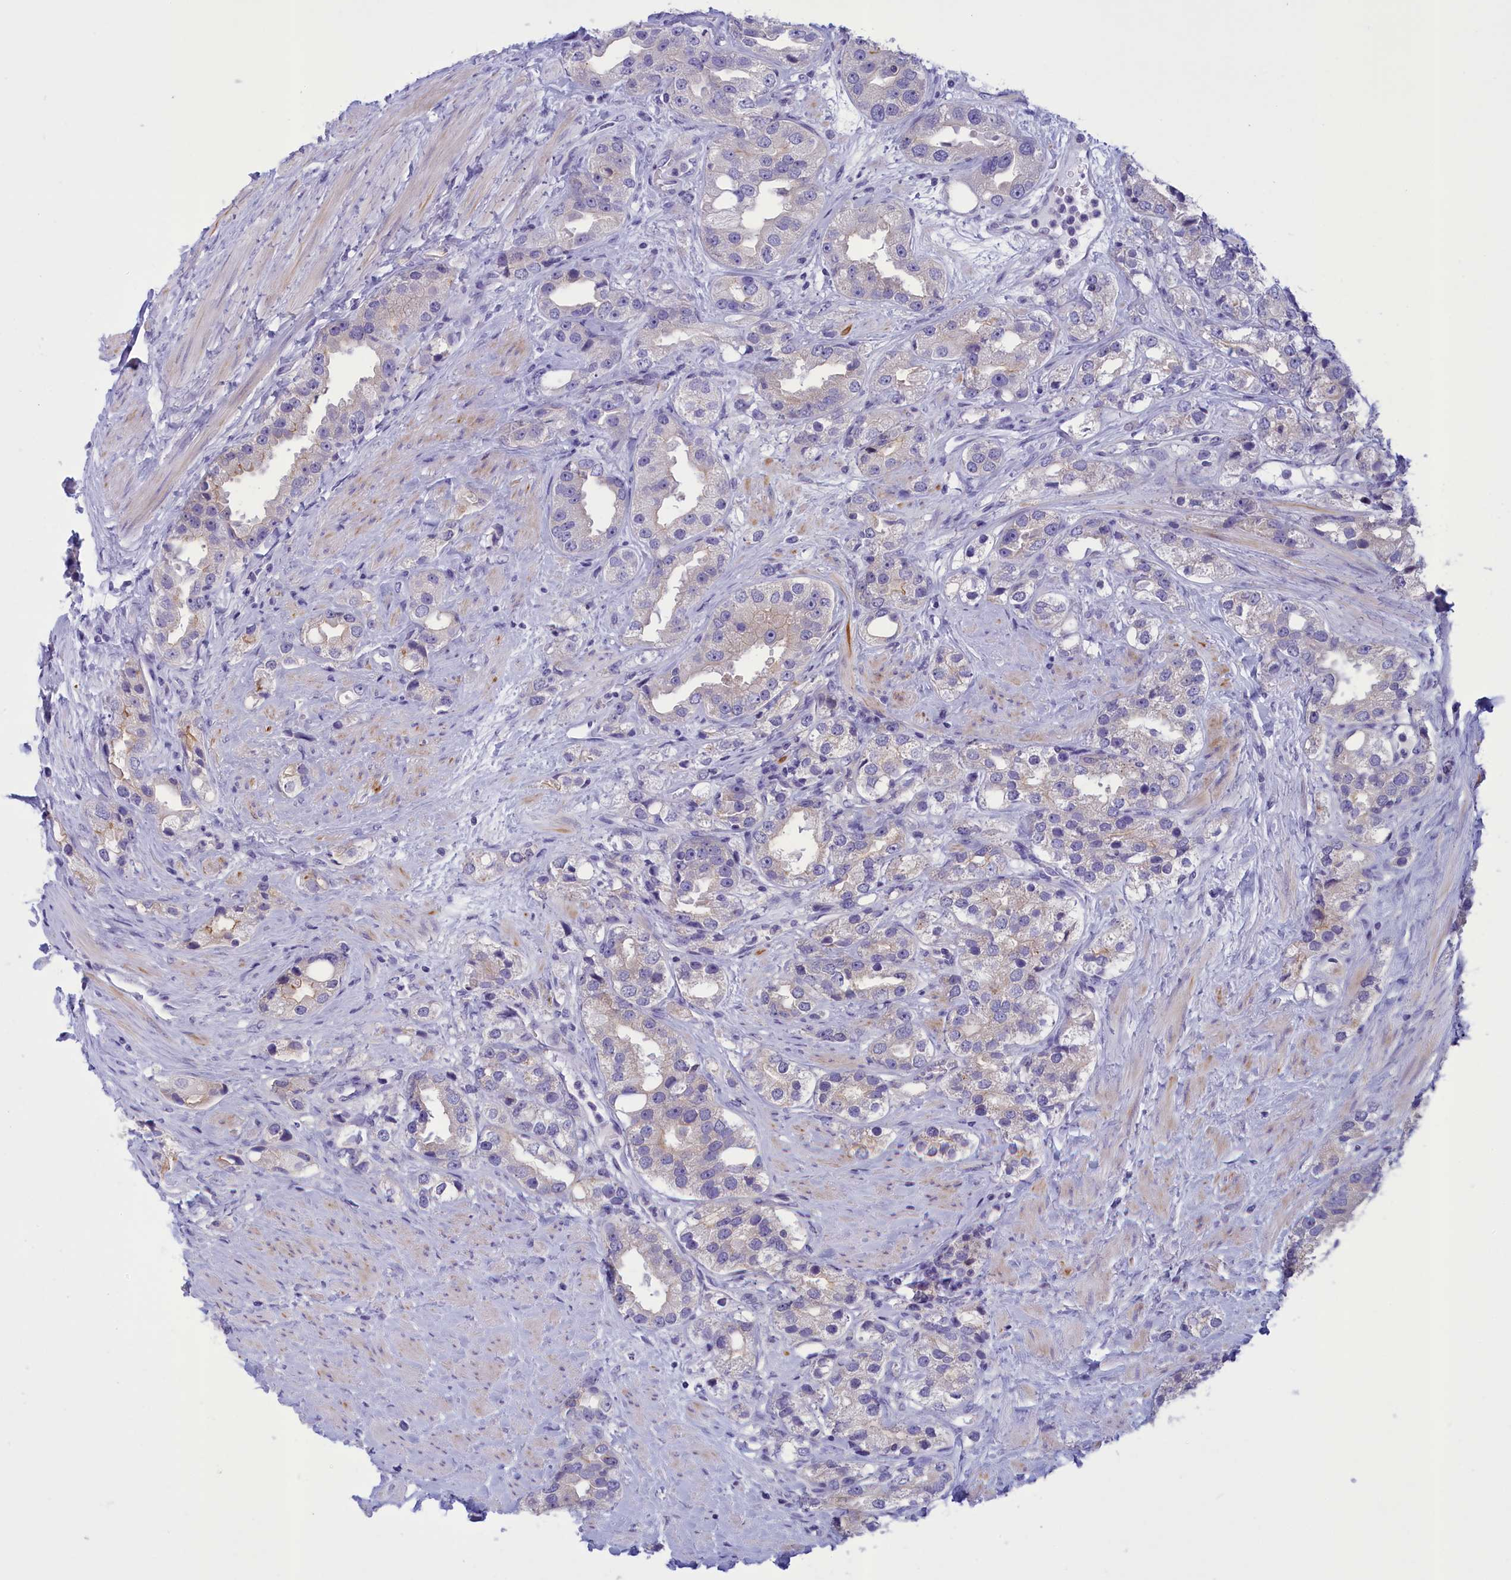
{"staining": {"intensity": "negative", "quantity": "none", "location": "none"}, "tissue": "prostate cancer", "cell_type": "Tumor cells", "image_type": "cancer", "snomed": [{"axis": "morphology", "description": "Adenocarcinoma, NOS"}, {"axis": "topography", "description": "Prostate"}], "caption": "This is an IHC histopathology image of prostate cancer. There is no staining in tumor cells.", "gene": "CORO2A", "patient": {"sex": "male", "age": 79}}